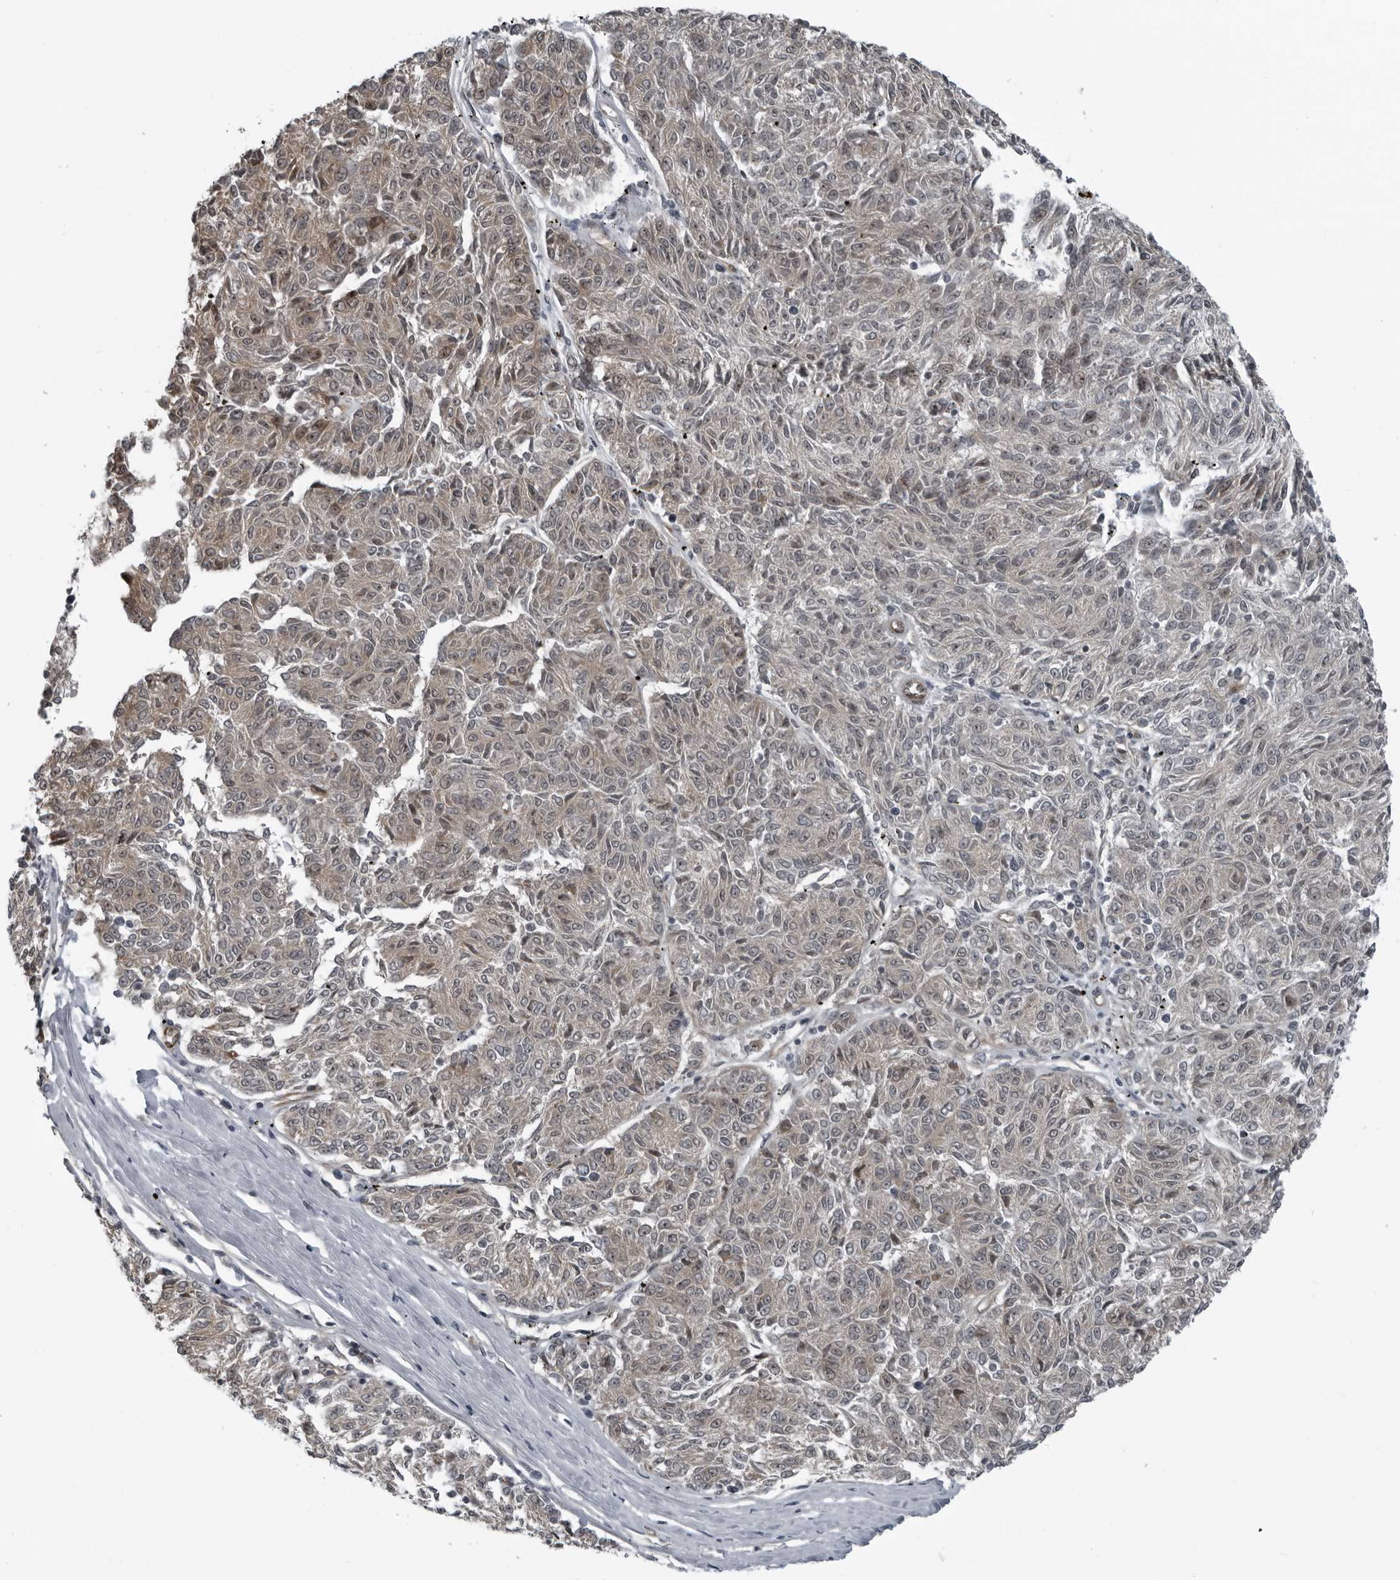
{"staining": {"intensity": "weak", "quantity": "25%-75%", "location": "nuclear"}, "tissue": "melanoma", "cell_type": "Tumor cells", "image_type": "cancer", "snomed": [{"axis": "morphology", "description": "Malignant melanoma, NOS"}, {"axis": "topography", "description": "Skin"}], "caption": "A high-resolution photomicrograph shows immunohistochemistry staining of malignant melanoma, which shows weak nuclear positivity in approximately 25%-75% of tumor cells.", "gene": "FAM102B", "patient": {"sex": "female", "age": 72}}